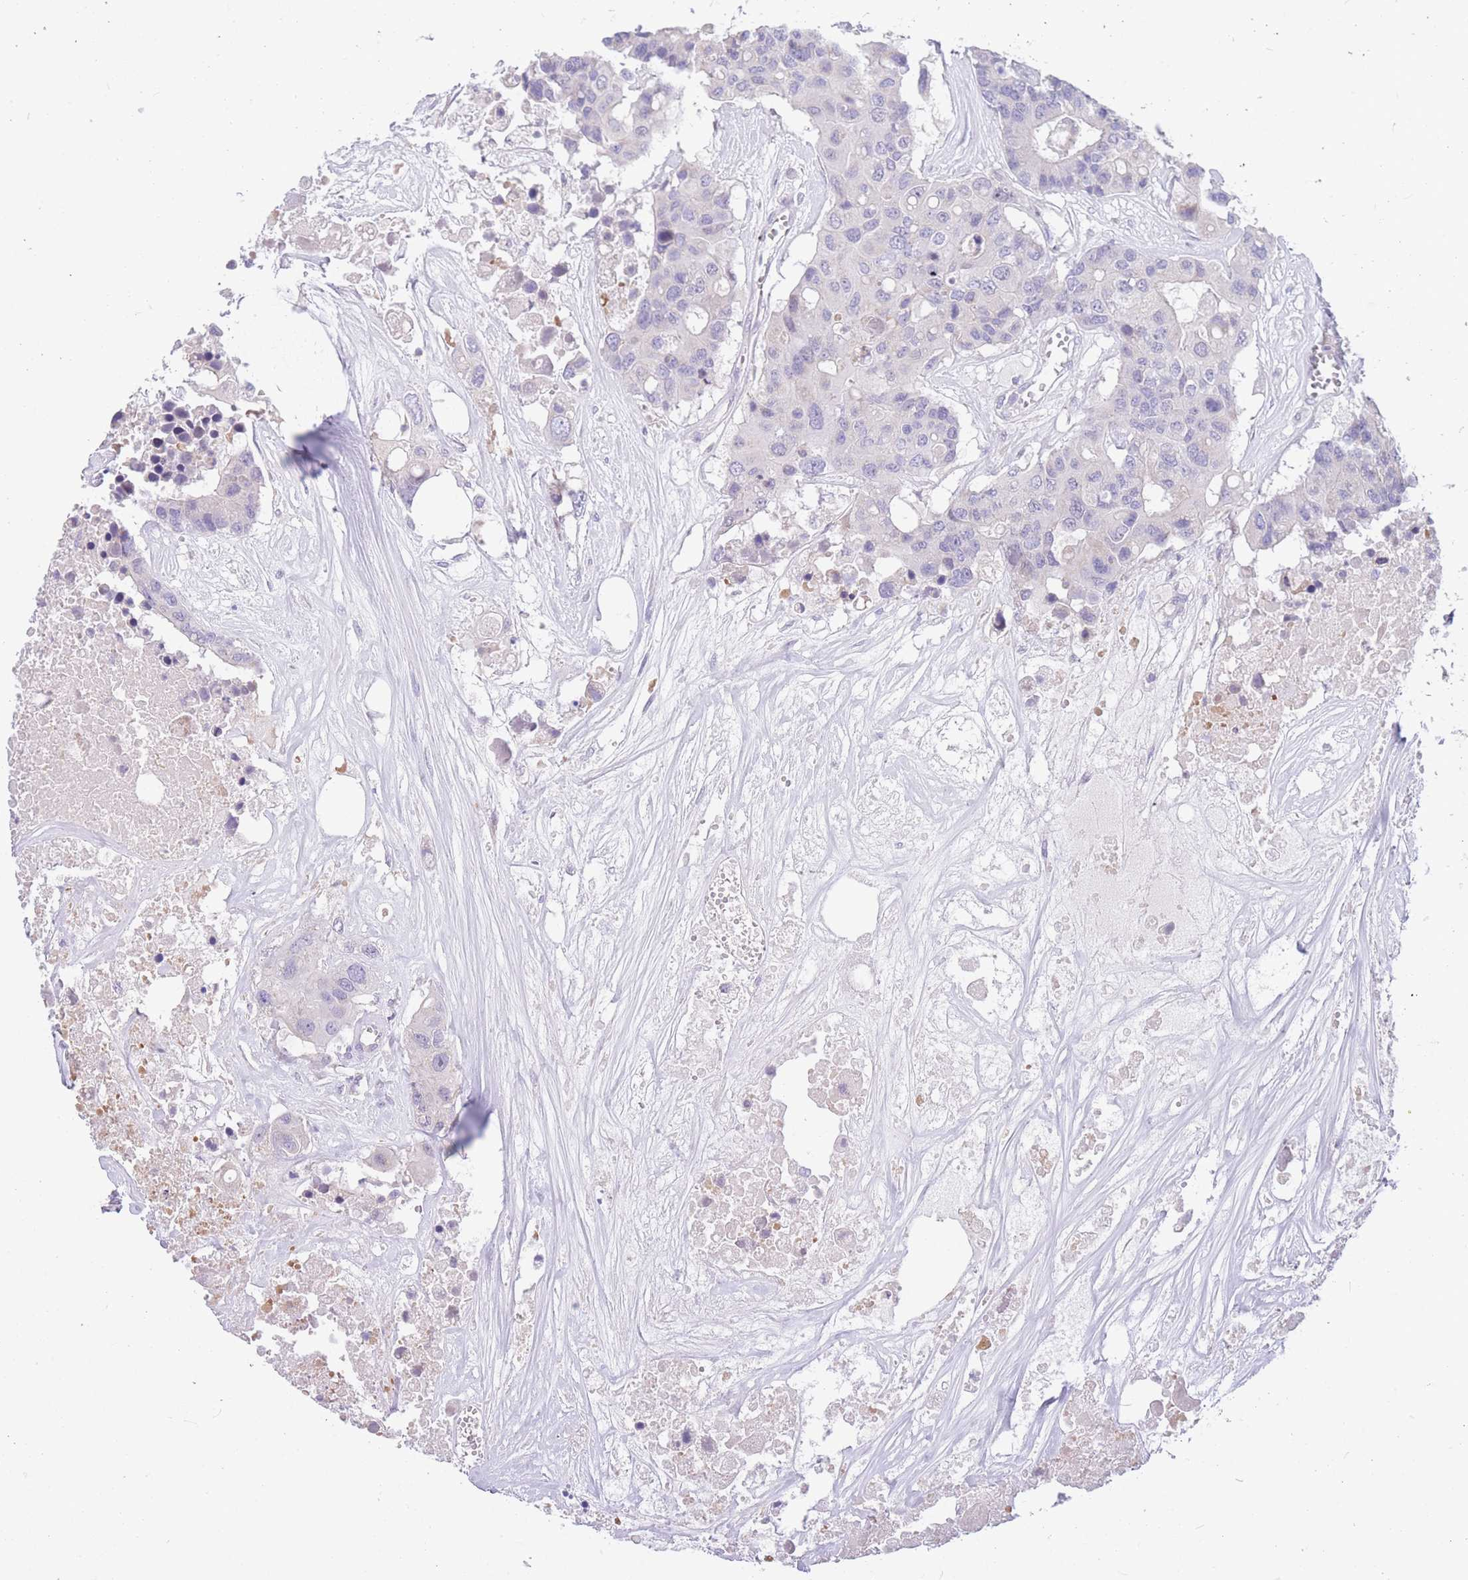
{"staining": {"intensity": "negative", "quantity": "none", "location": "none"}, "tissue": "colorectal cancer", "cell_type": "Tumor cells", "image_type": "cancer", "snomed": [{"axis": "morphology", "description": "Adenocarcinoma, NOS"}, {"axis": "topography", "description": "Colon"}], "caption": "The photomicrograph displays no staining of tumor cells in colorectal cancer (adenocarcinoma).", "gene": "SHCBP1", "patient": {"sex": "male", "age": 77}}